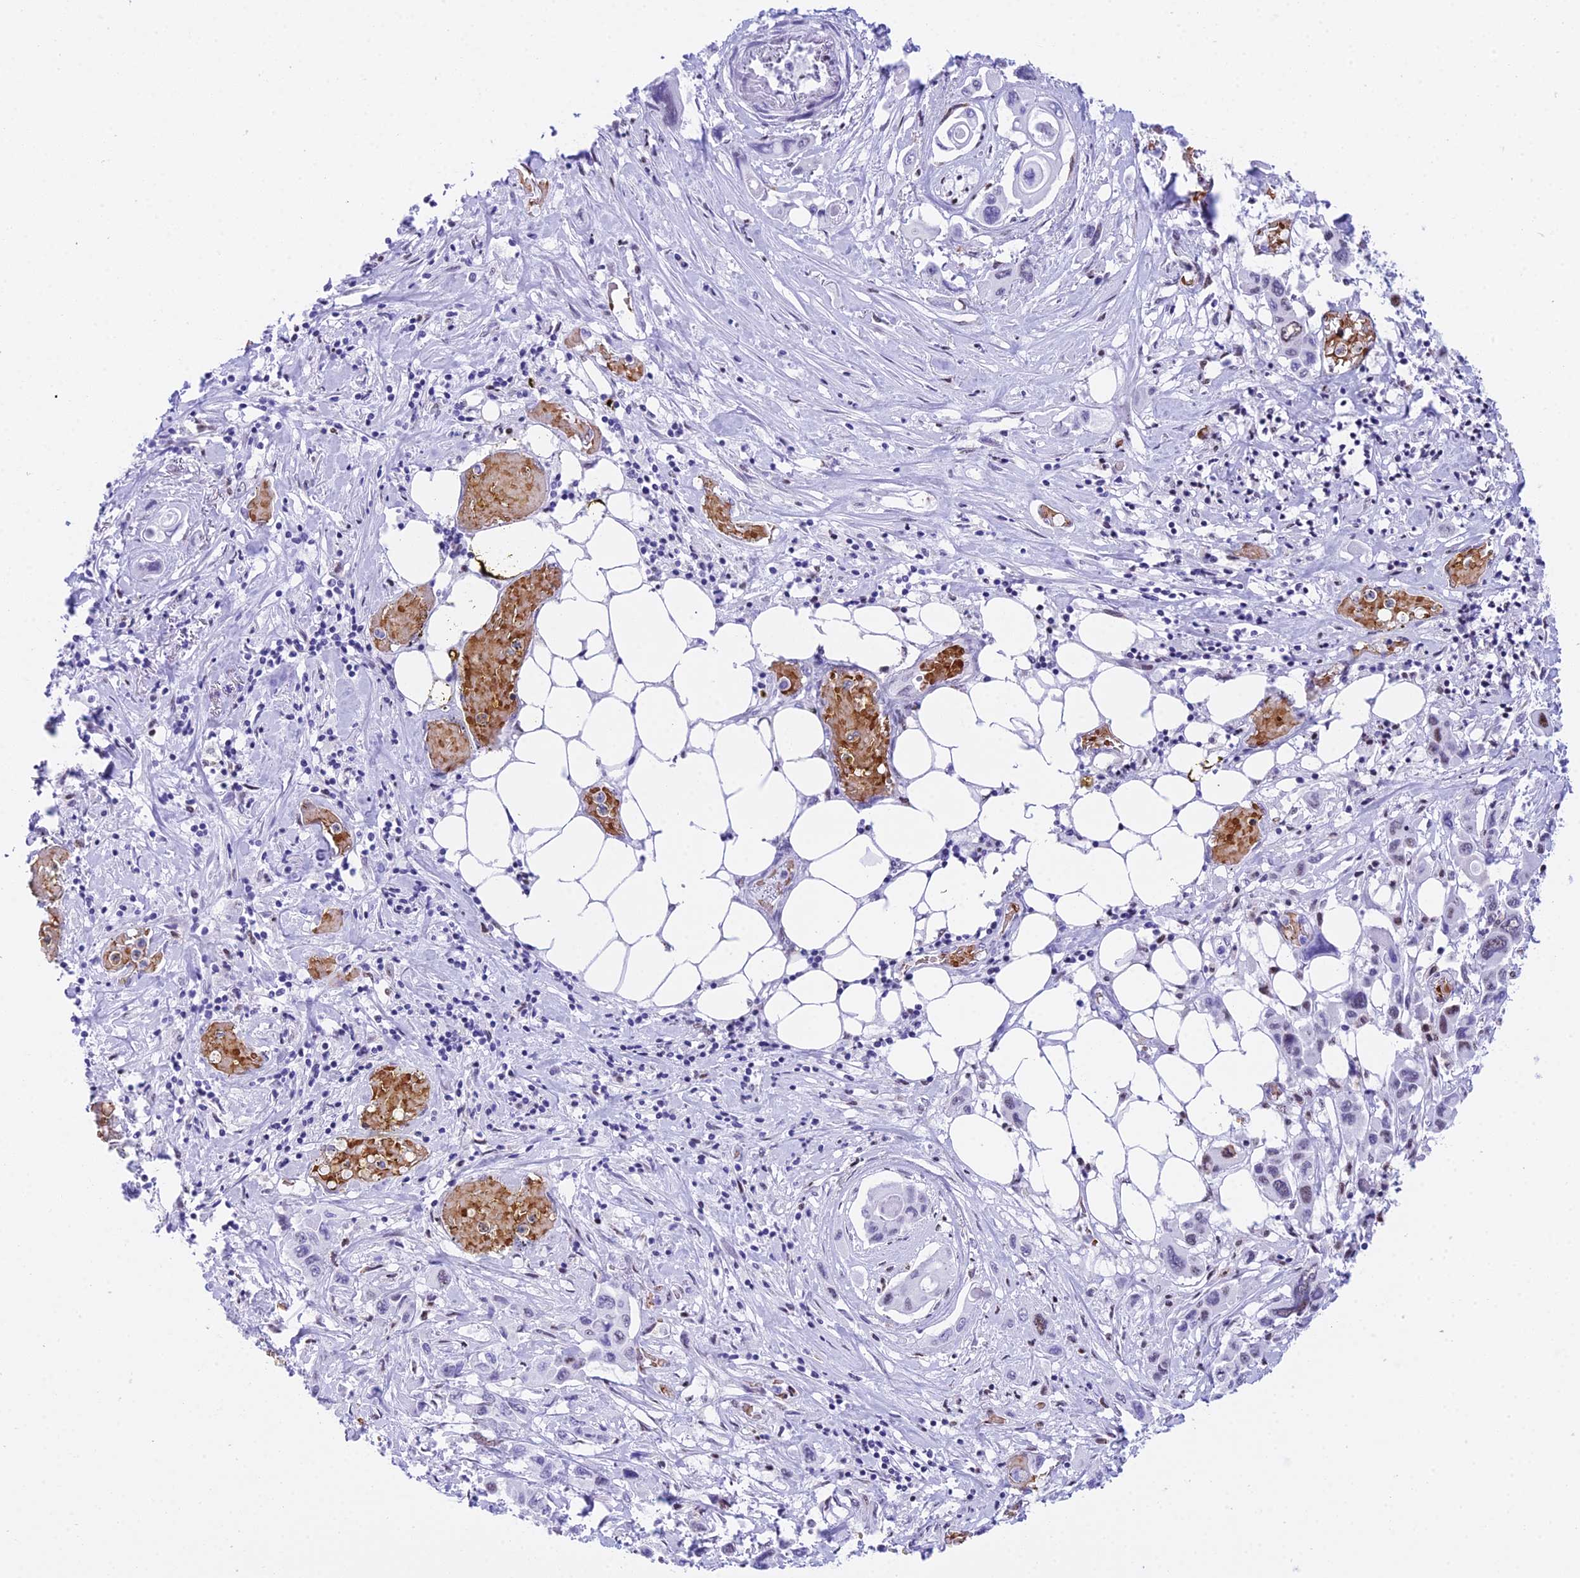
{"staining": {"intensity": "negative", "quantity": "none", "location": "none"}, "tissue": "pancreatic cancer", "cell_type": "Tumor cells", "image_type": "cancer", "snomed": [{"axis": "morphology", "description": "Adenocarcinoma, NOS"}, {"axis": "topography", "description": "Pancreas"}], "caption": "Adenocarcinoma (pancreatic) was stained to show a protein in brown. There is no significant staining in tumor cells.", "gene": "RNPS1", "patient": {"sex": "male", "age": 92}}